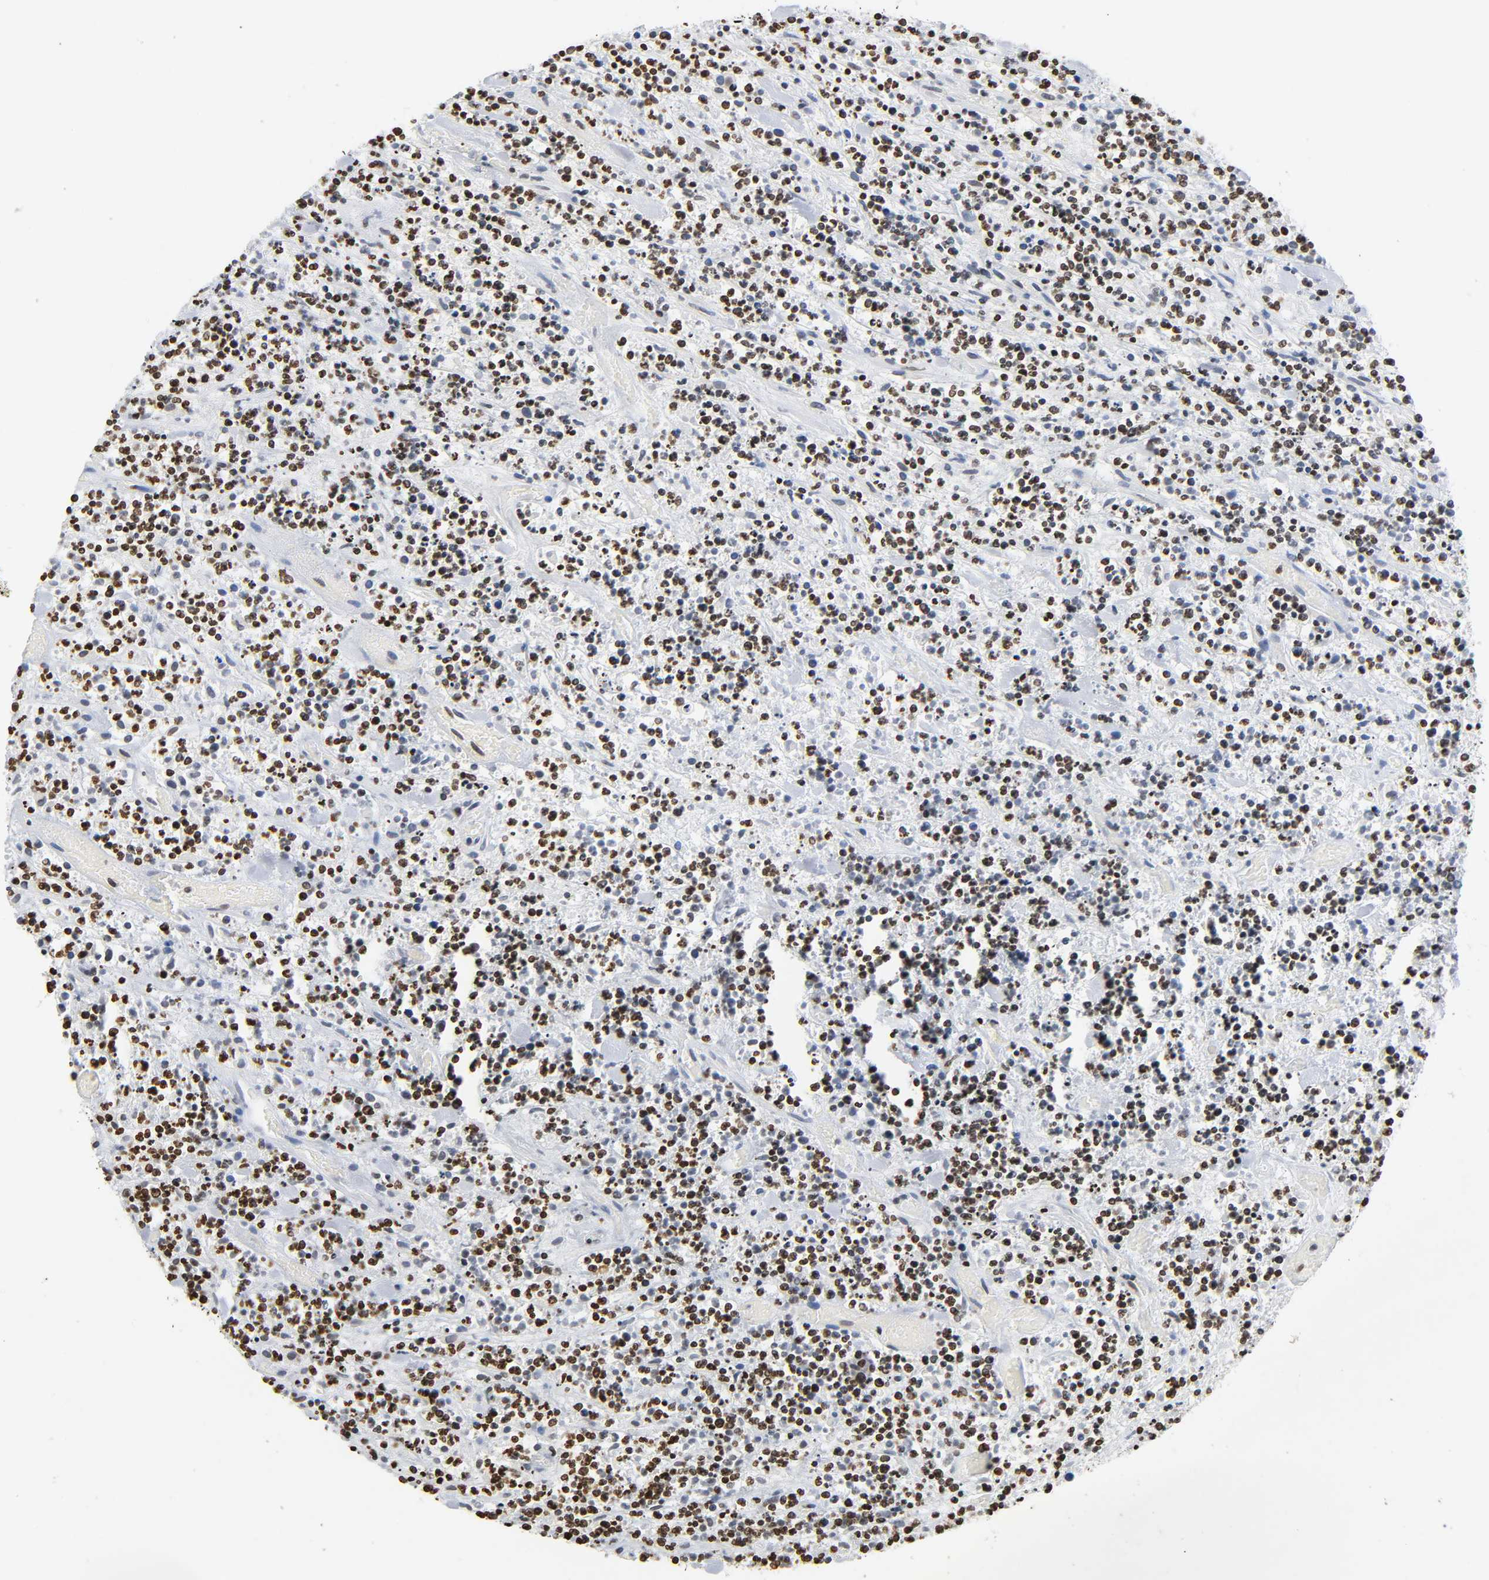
{"staining": {"intensity": "moderate", "quantity": ">75%", "location": "nuclear"}, "tissue": "lymphoma", "cell_type": "Tumor cells", "image_type": "cancer", "snomed": [{"axis": "morphology", "description": "Malignant lymphoma, non-Hodgkin's type, High grade"}, {"axis": "topography", "description": "Soft tissue"}], "caption": "Immunohistochemical staining of human lymphoma exhibits medium levels of moderate nuclear expression in about >75% of tumor cells.", "gene": "HOXA6", "patient": {"sex": "male", "age": 18}}